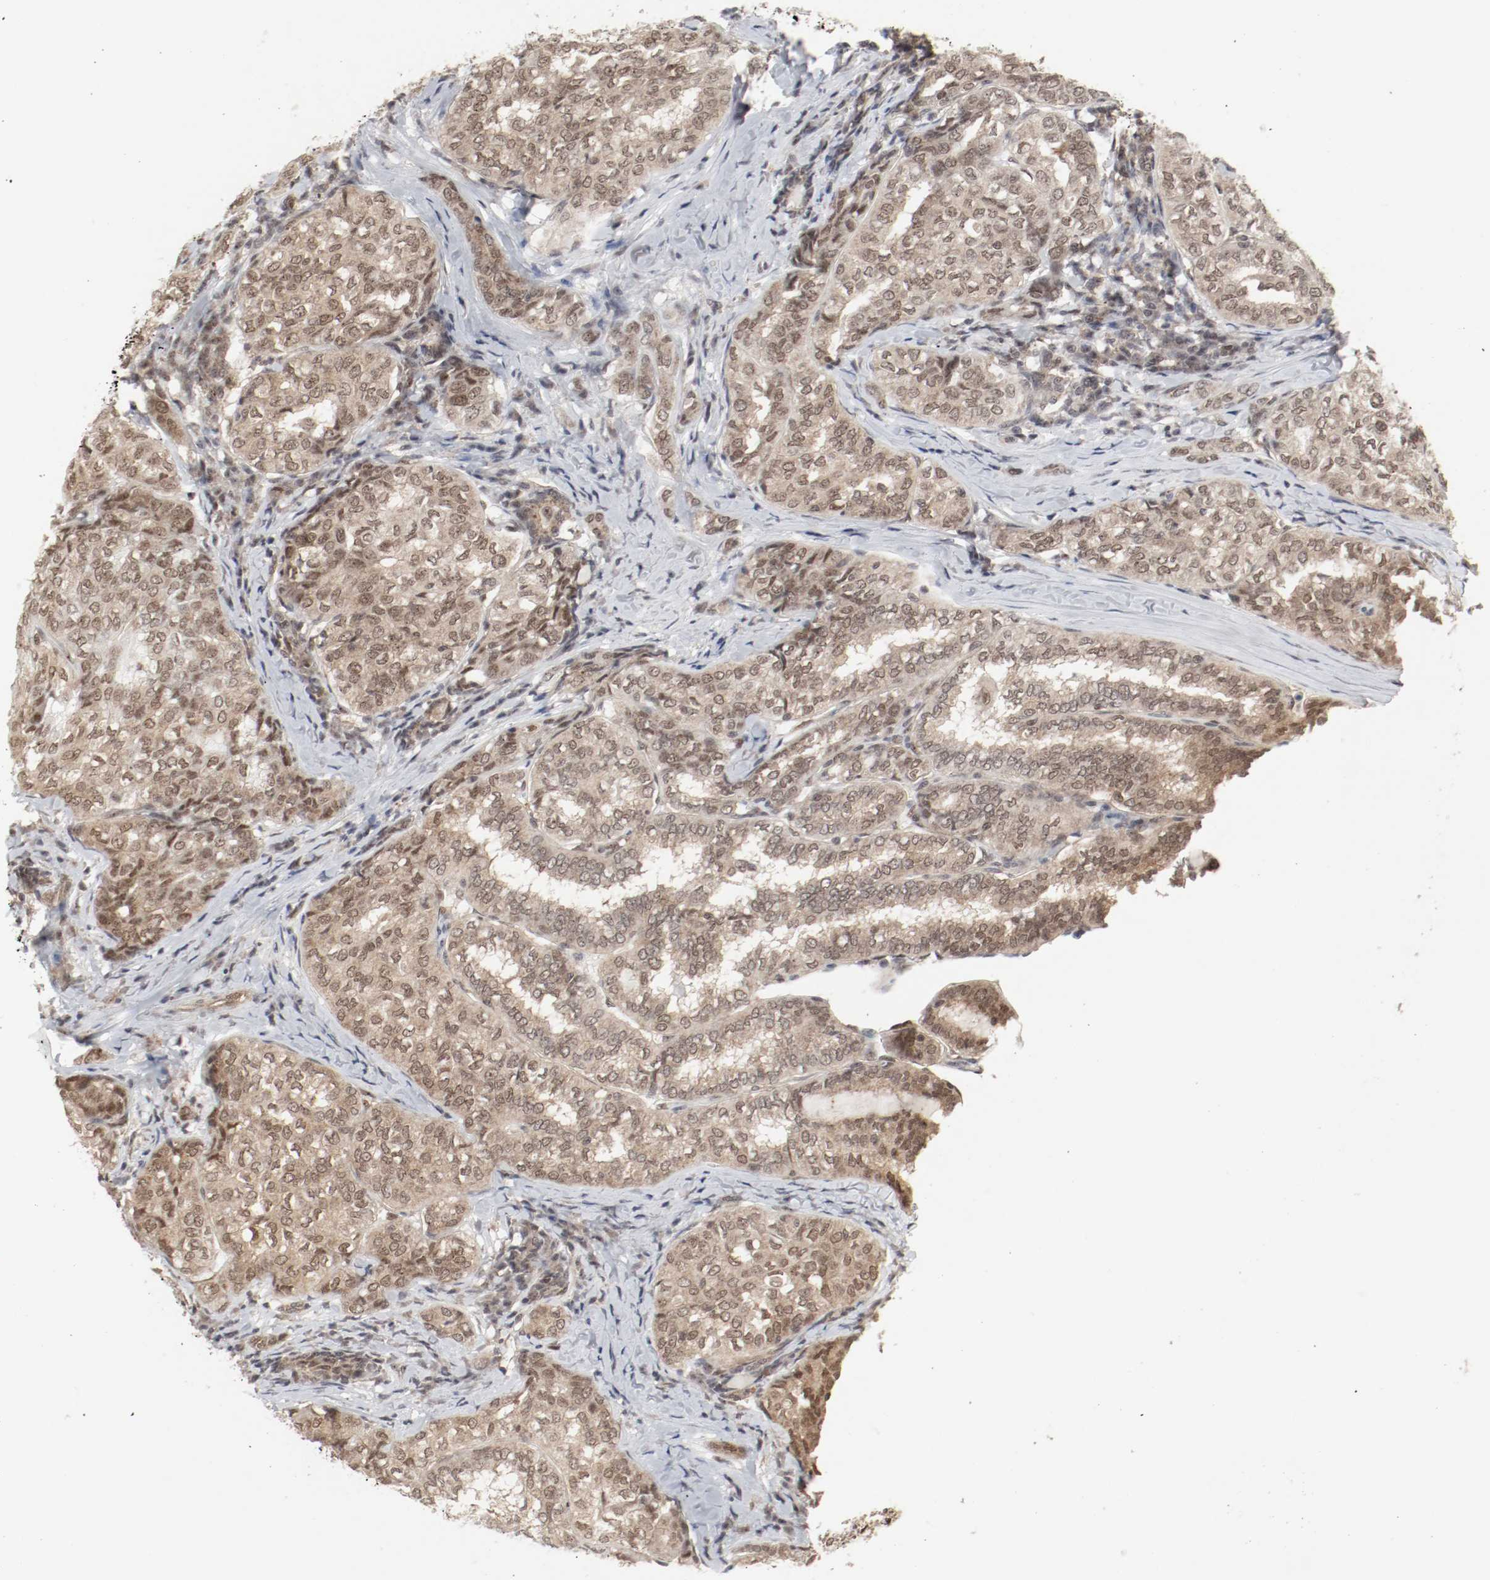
{"staining": {"intensity": "moderate", "quantity": ">75%", "location": "cytoplasmic/membranous,nuclear"}, "tissue": "thyroid cancer", "cell_type": "Tumor cells", "image_type": "cancer", "snomed": [{"axis": "morphology", "description": "Papillary adenocarcinoma, NOS"}, {"axis": "topography", "description": "Thyroid gland"}], "caption": "Thyroid papillary adenocarcinoma stained with IHC reveals moderate cytoplasmic/membranous and nuclear expression in about >75% of tumor cells. (Brightfield microscopy of DAB IHC at high magnification).", "gene": "CSNK2B", "patient": {"sex": "female", "age": 30}}